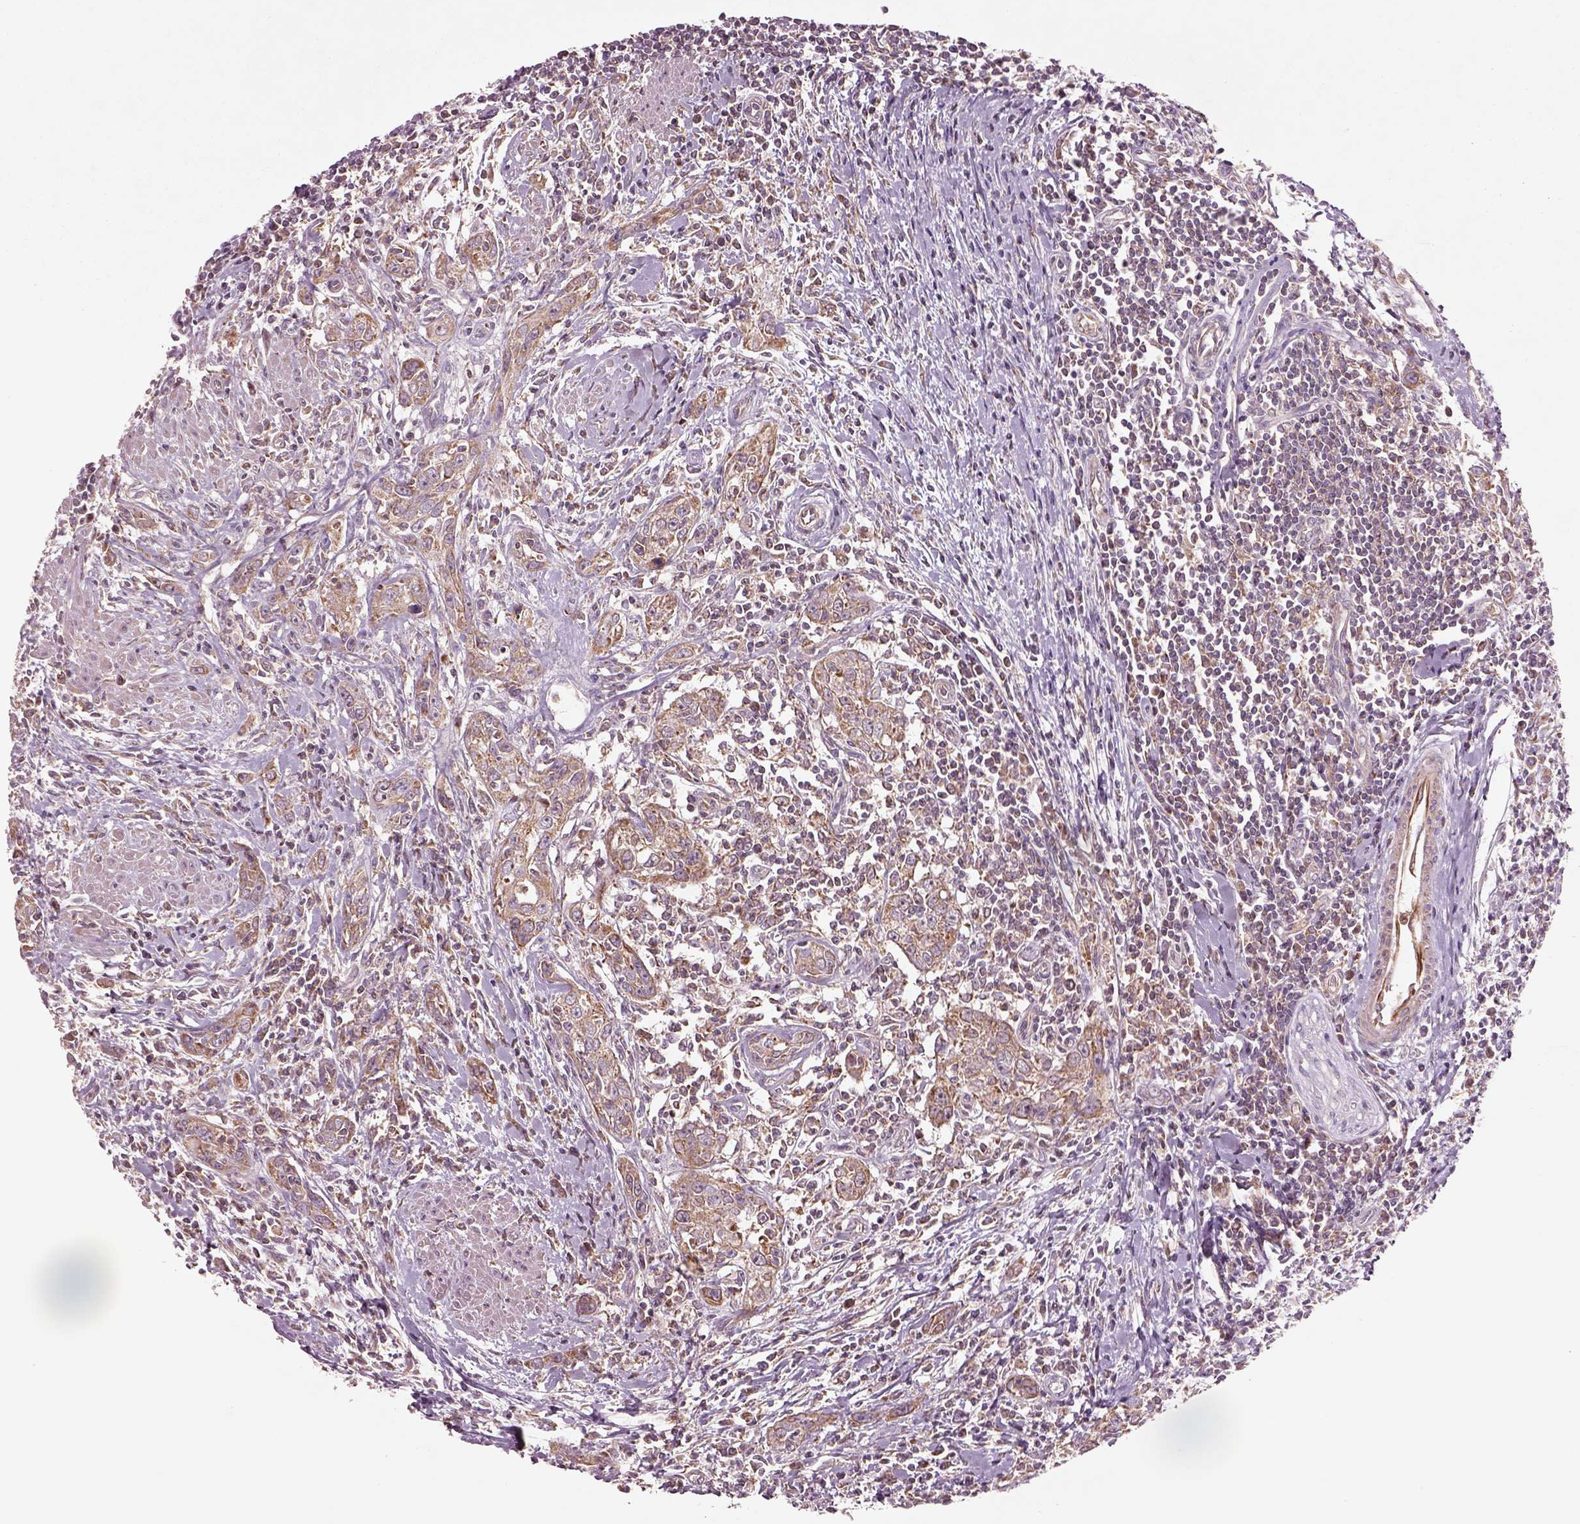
{"staining": {"intensity": "weak", "quantity": ">75%", "location": "cytoplasmic/membranous"}, "tissue": "urothelial cancer", "cell_type": "Tumor cells", "image_type": "cancer", "snomed": [{"axis": "morphology", "description": "Urothelial carcinoma, High grade"}, {"axis": "topography", "description": "Urinary bladder"}], "caption": "This is an image of immunohistochemistry staining of urothelial cancer, which shows weak expression in the cytoplasmic/membranous of tumor cells.", "gene": "SLC25A5", "patient": {"sex": "male", "age": 83}}